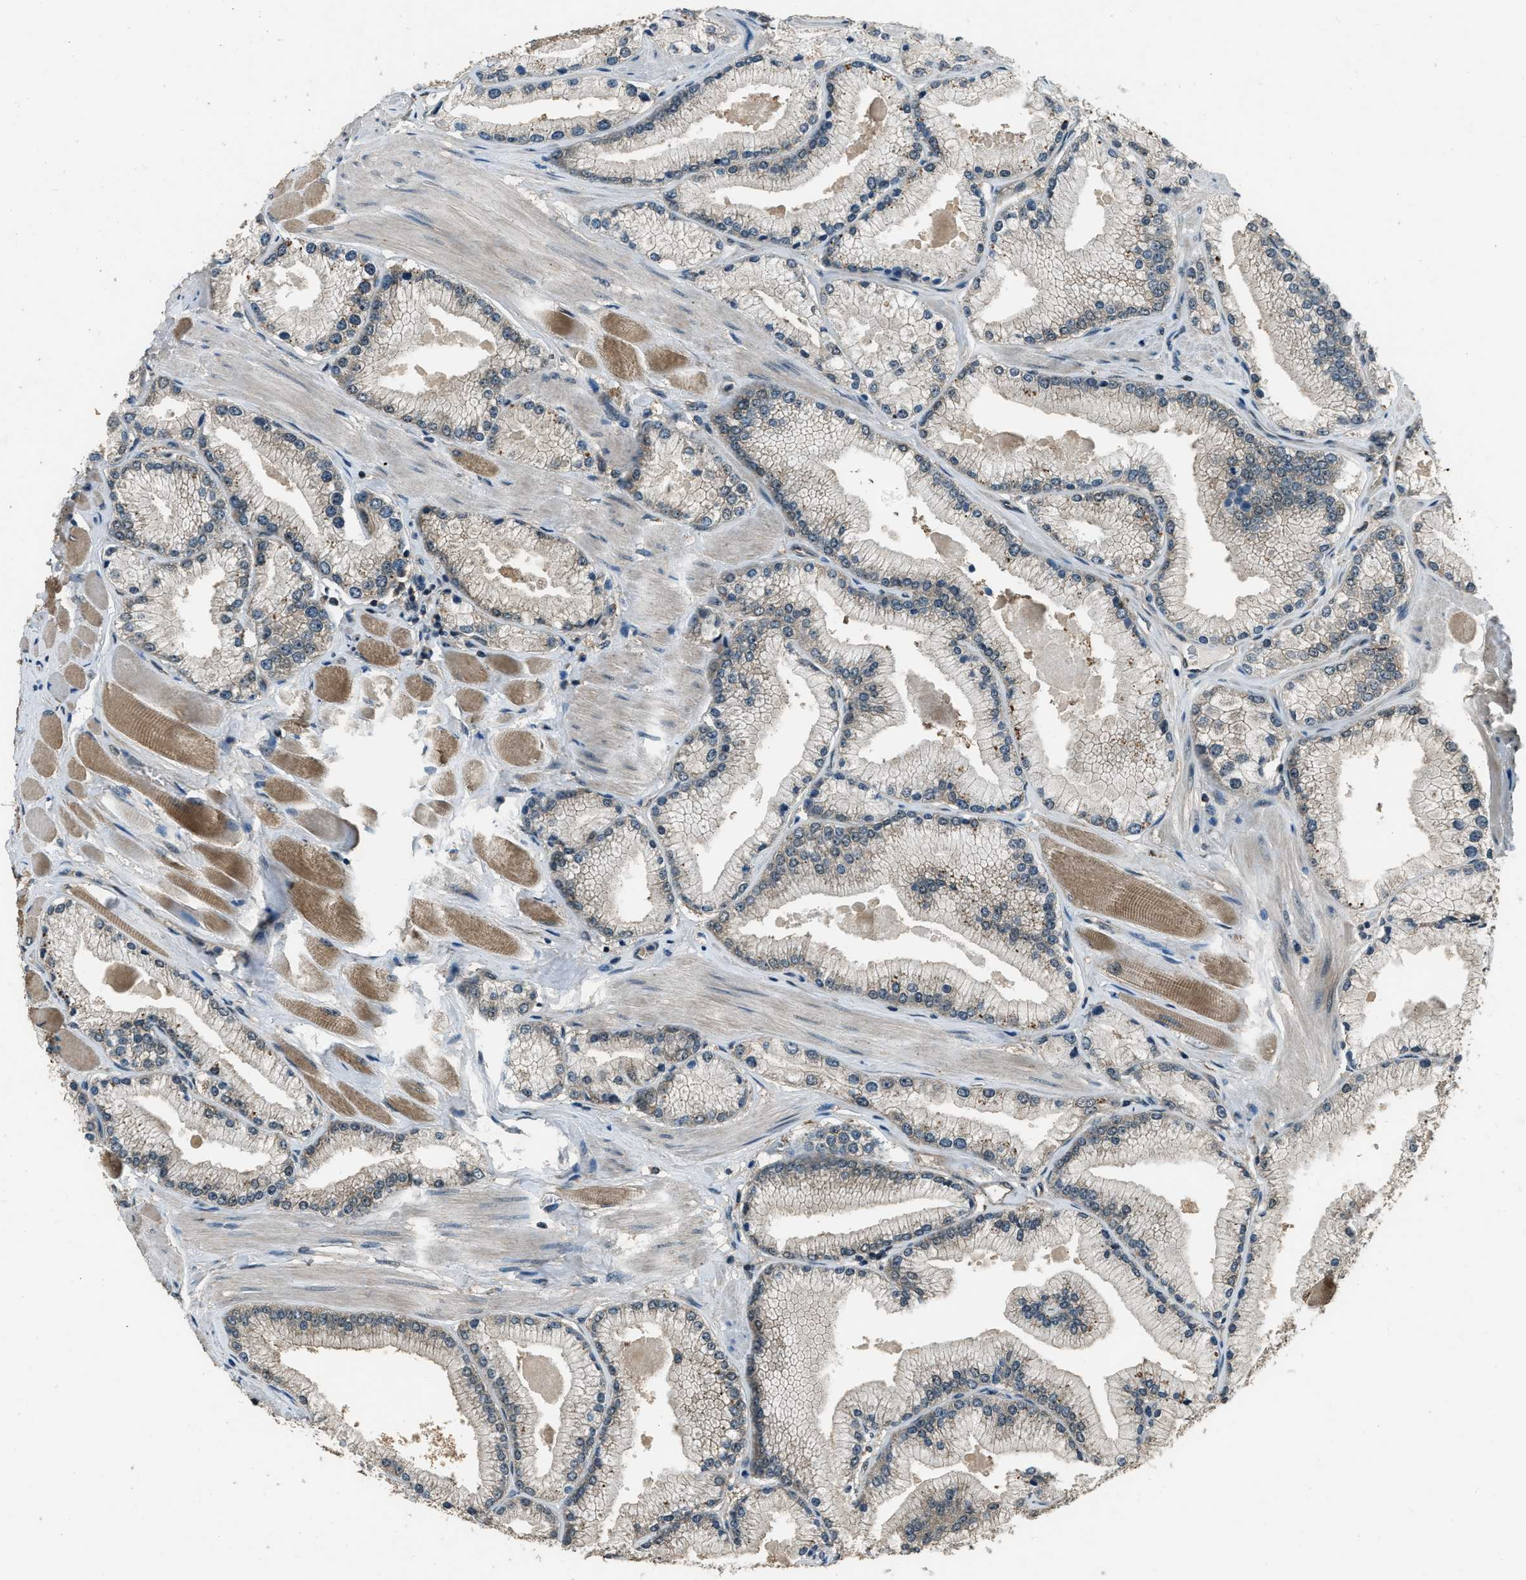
{"staining": {"intensity": "weak", "quantity": "25%-75%", "location": "cytoplasmic/membranous"}, "tissue": "prostate cancer", "cell_type": "Tumor cells", "image_type": "cancer", "snomed": [{"axis": "morphology", "description": "Adenocarcinoma, High grade"}, {"axis": "topography", "description": "Prostate"}], "caption": "A high-resolution photomicrograph shows immunohistochemistry (IHC) staining of adenocarcinoma (high-grade) (prostate), which reveals weak cytoplasmic/membranous expression in approximately 25%-75% of tumor cells.", "gene": "NUDCD3", "patient": {"sex": "male", "age": 50}}